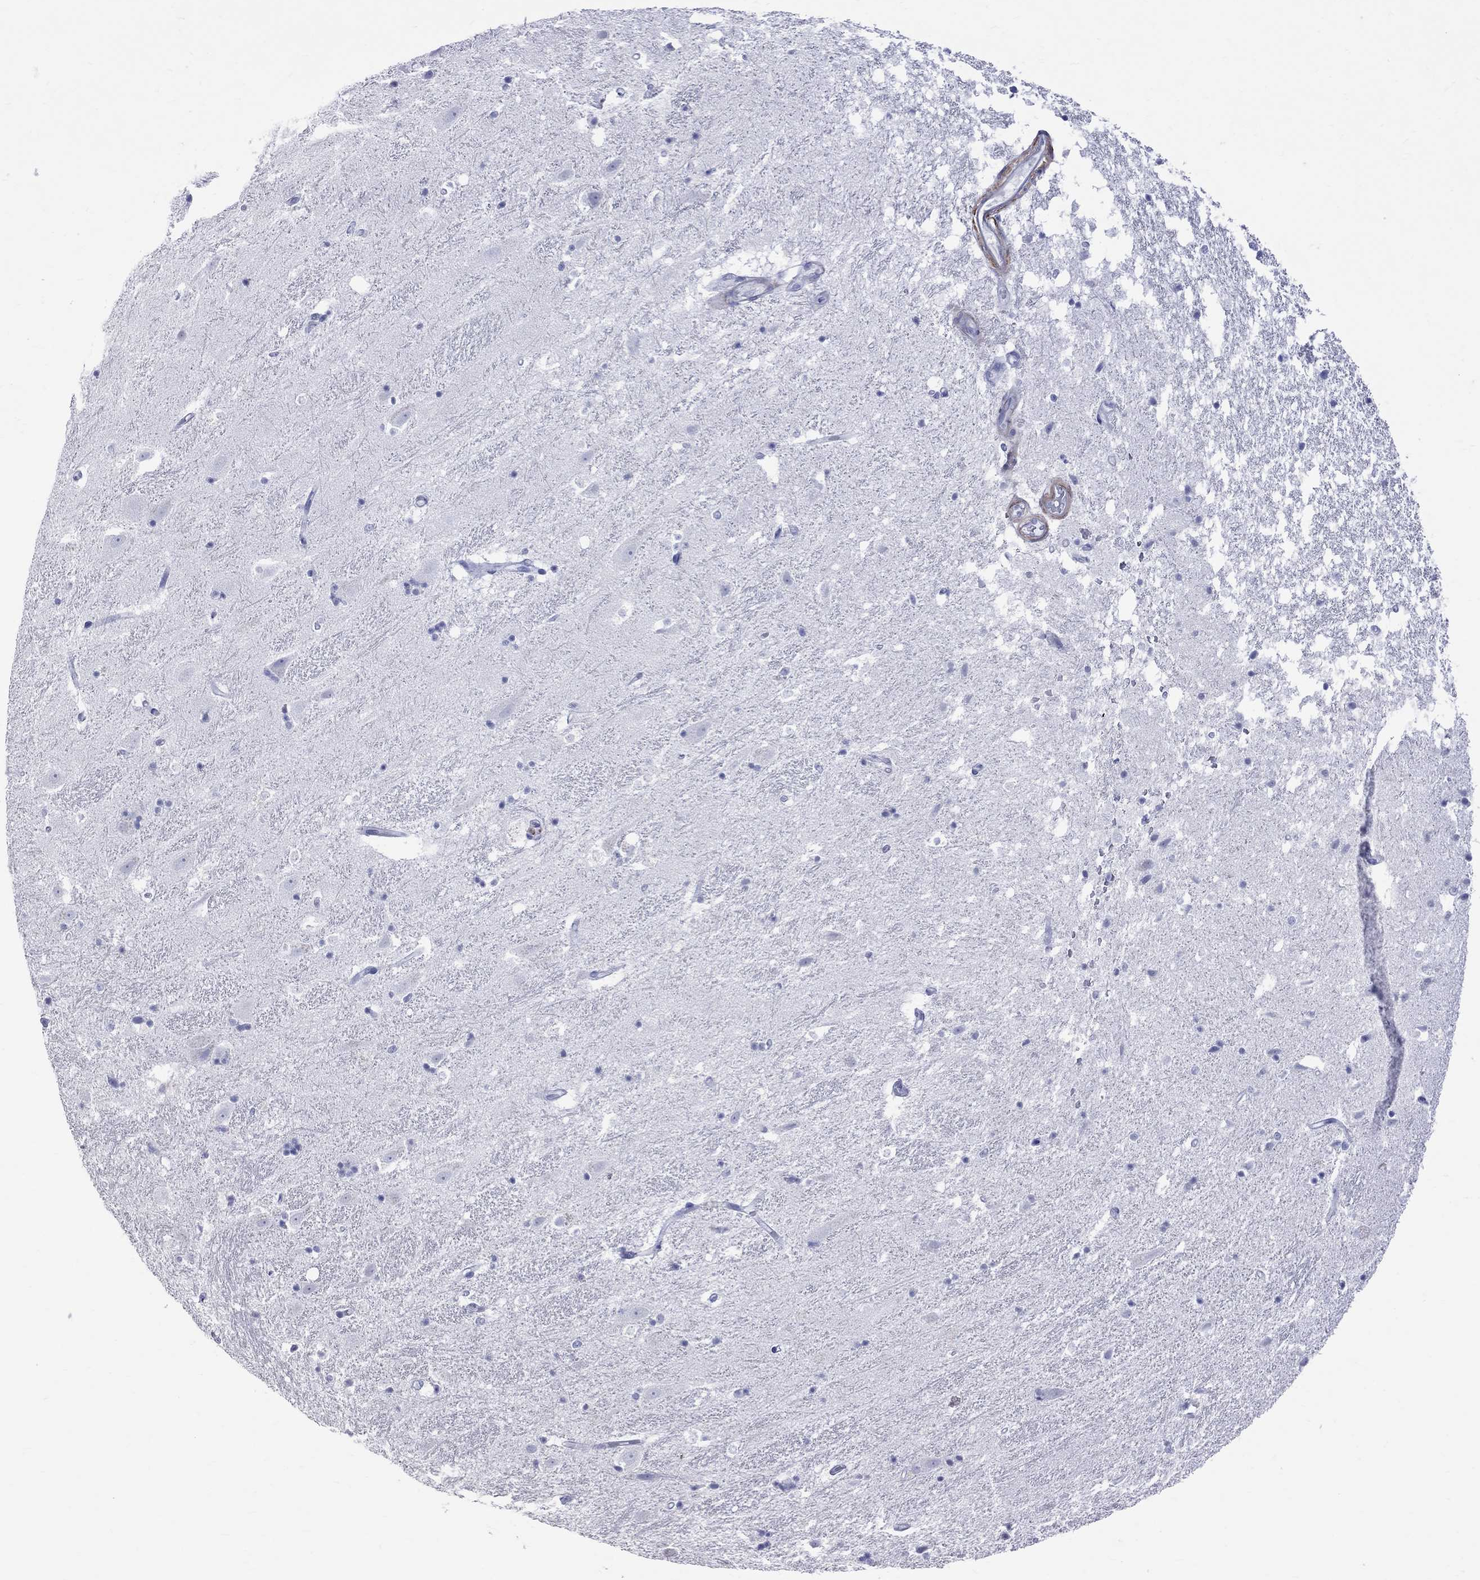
{"staining": {"intensity": "negative", "quantity": "none", "location": "none"}, "tissue": "hippocampus", "cell_type": "Glial cells", "image_type": "normal", "snomed": [{"axis": "morphology", "description": "Normal tissue, NOS"}, {"axis": "topography", "description": "Hippocampus"}], "caption": "This is a image of immunohistochemistry staining of normal hippocampus, which shows no staining in glial cells.", "gene": "BPIFB1", "patient": {"sex": "male", "age": 49}}